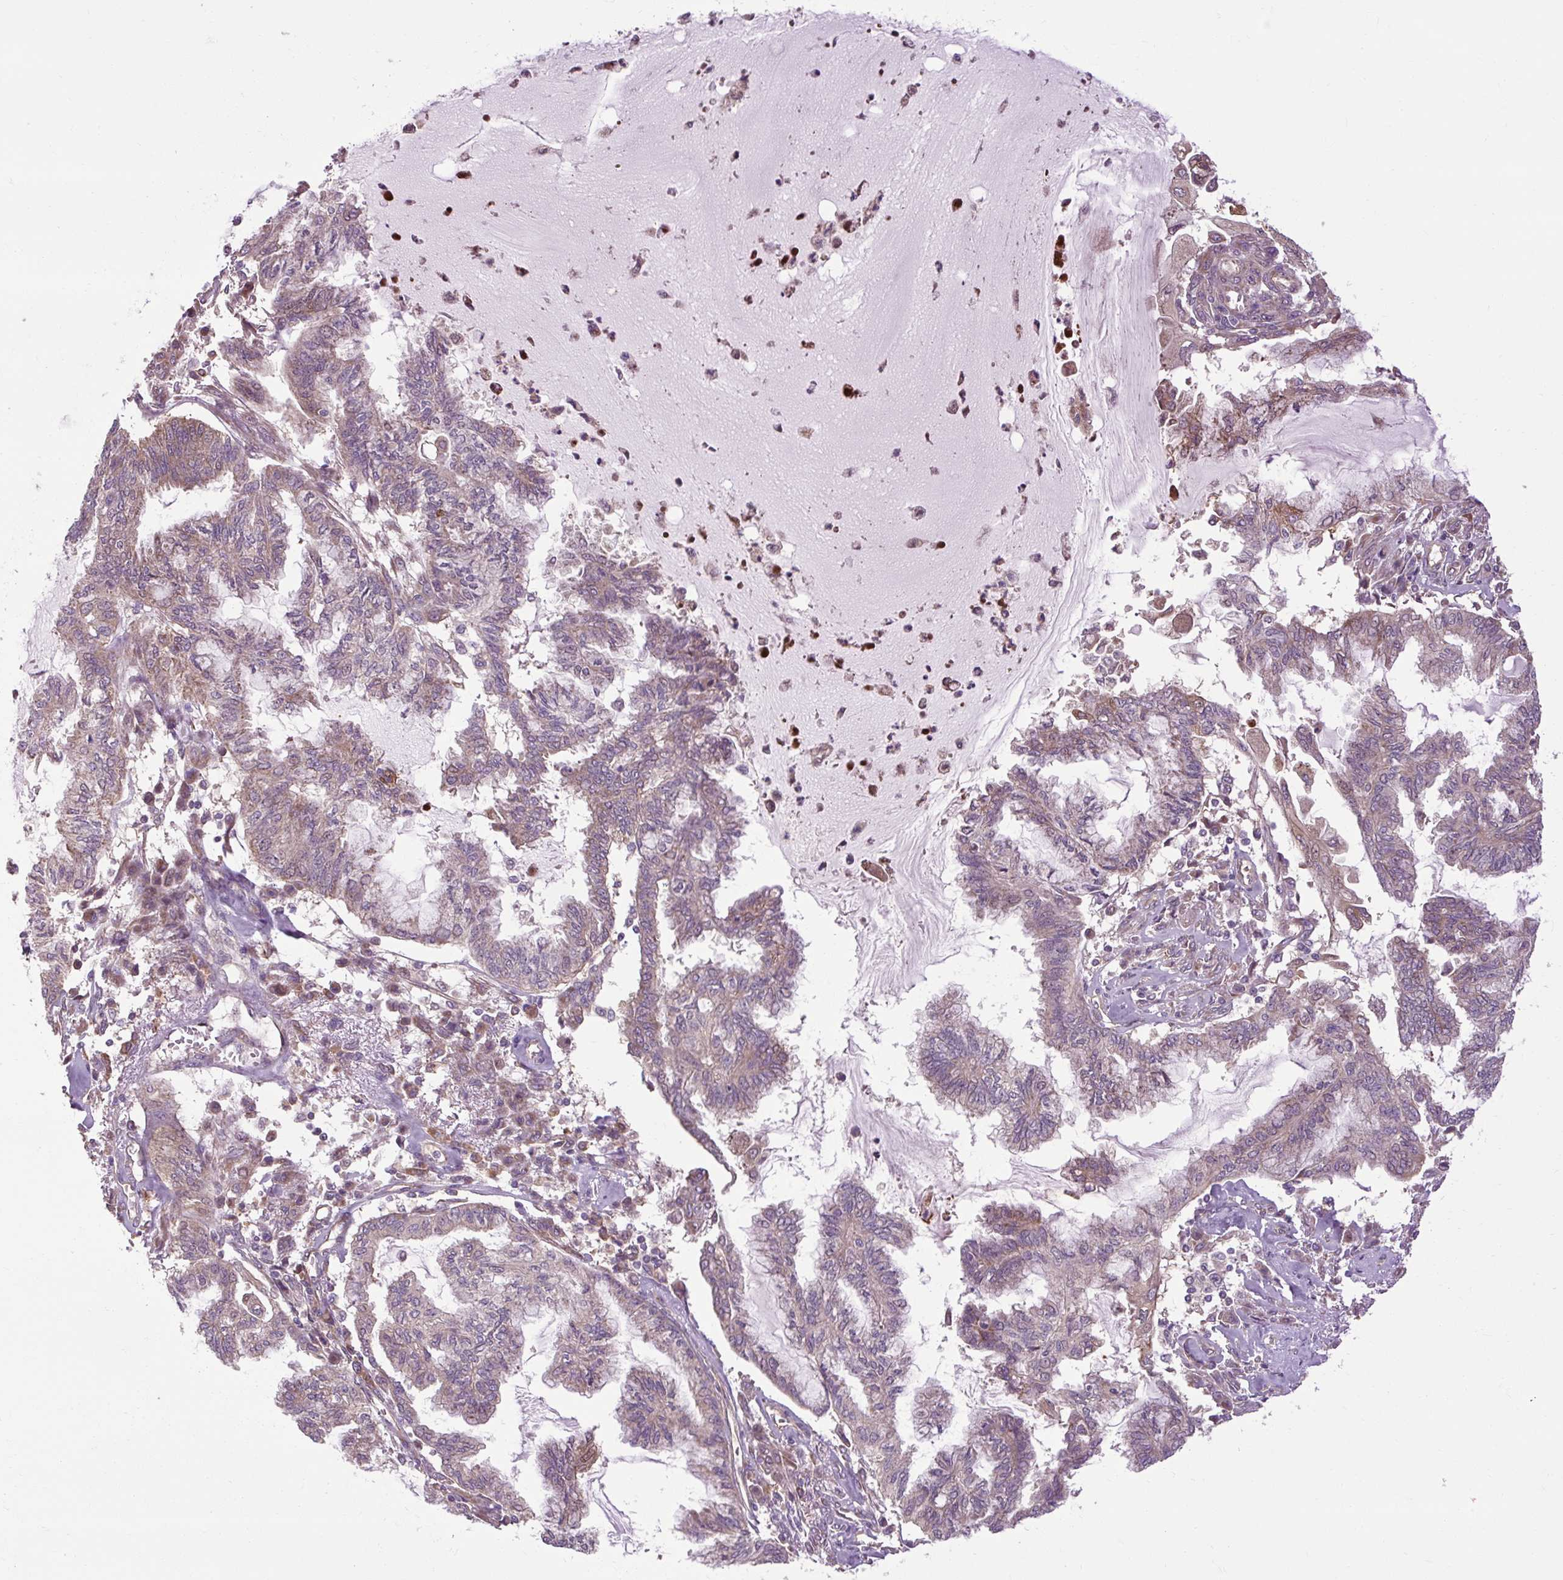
{"staining": {"intensity": "weak", "quantity": ">75%", "location": "cytoplasmic/membranous"}, "tissue": "endometrial cancer", "cell_type": "Tumor cells", "image_type": "cancer", "snomed": [{"axis": "morphology", "description": "Adenocarcinoma, NOS"}, {"axis": "topography", "description": "Endometrium"}], "caption": "Tumor cells display low levels of weak cytoplasmic/membranous staining in about >75% of cells in endometrial cancer. The staining was performed using DAB (3,3'-diaminobenzidine), with brown indicating positive protein expression. Nuclei are stained blue with hematoxylin.", "gene": "FLRT1", "patient": {"sex": "female", "age": 86}}